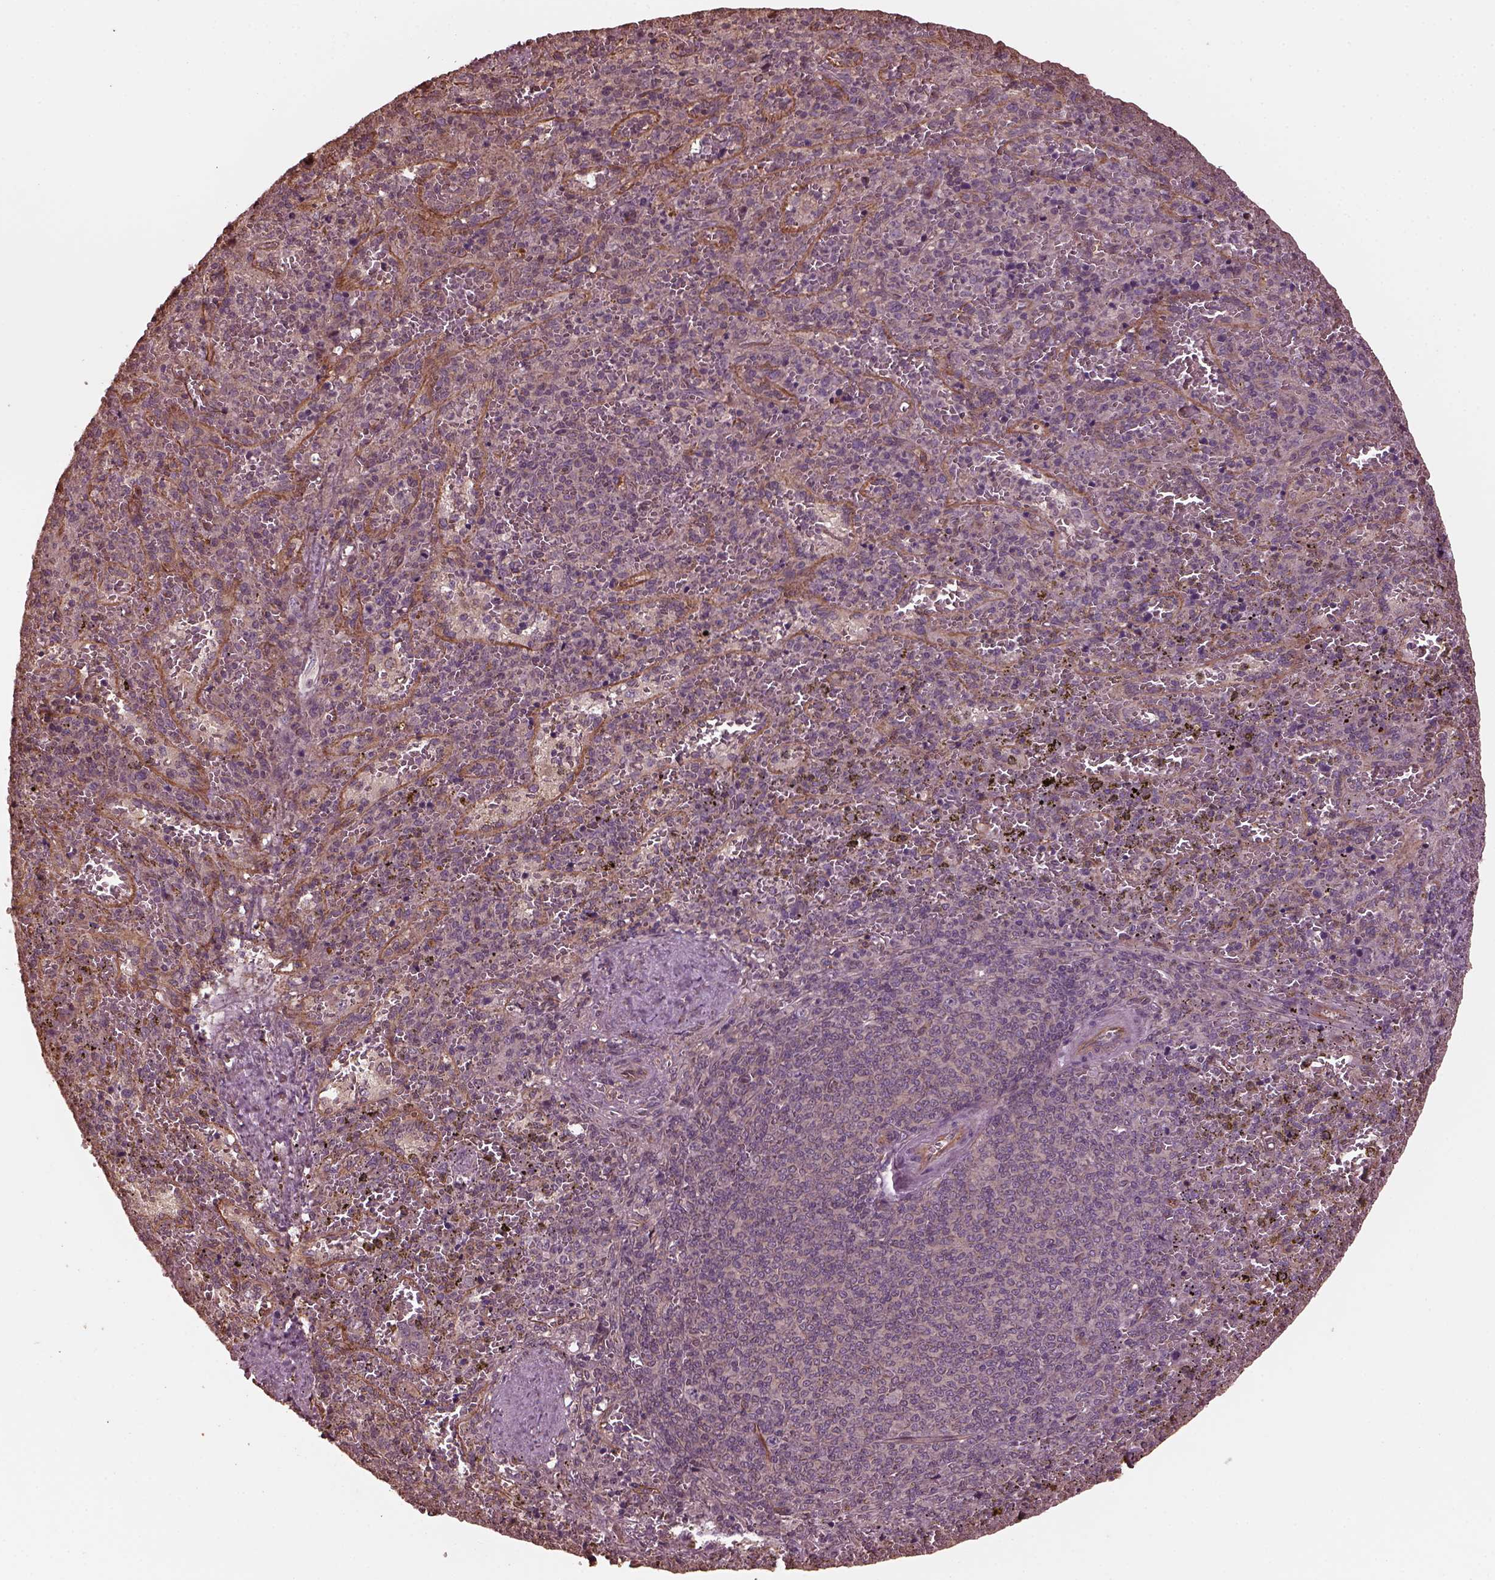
{"staining": {"intensity": "negative", "quantity": "none", "location": "none"}, "tissue": "spleen", "cell_type": "Cells in red pulp", "image_type": "normal", "snomed": [{"axis": "morphology", "description": "Normal tissue, NOS"}, {"axis": "topography", "description": "Spleen"}], "caption": "This image is of benign spleen stained with immunohistochemistry (IHC) to label a protein in brown with the nuclei are counter-stained blue. There is no positivity in cells in red pulp. Brightfield microscopy of immunohistochemistry (IHC) stained with DAB (3,3'-diaminobenzidine) (brown) and hematoxylin (blue), captured at high magnification.", "gene": "GTPBP1", "patient": {"sex": "female", "age": 50}}